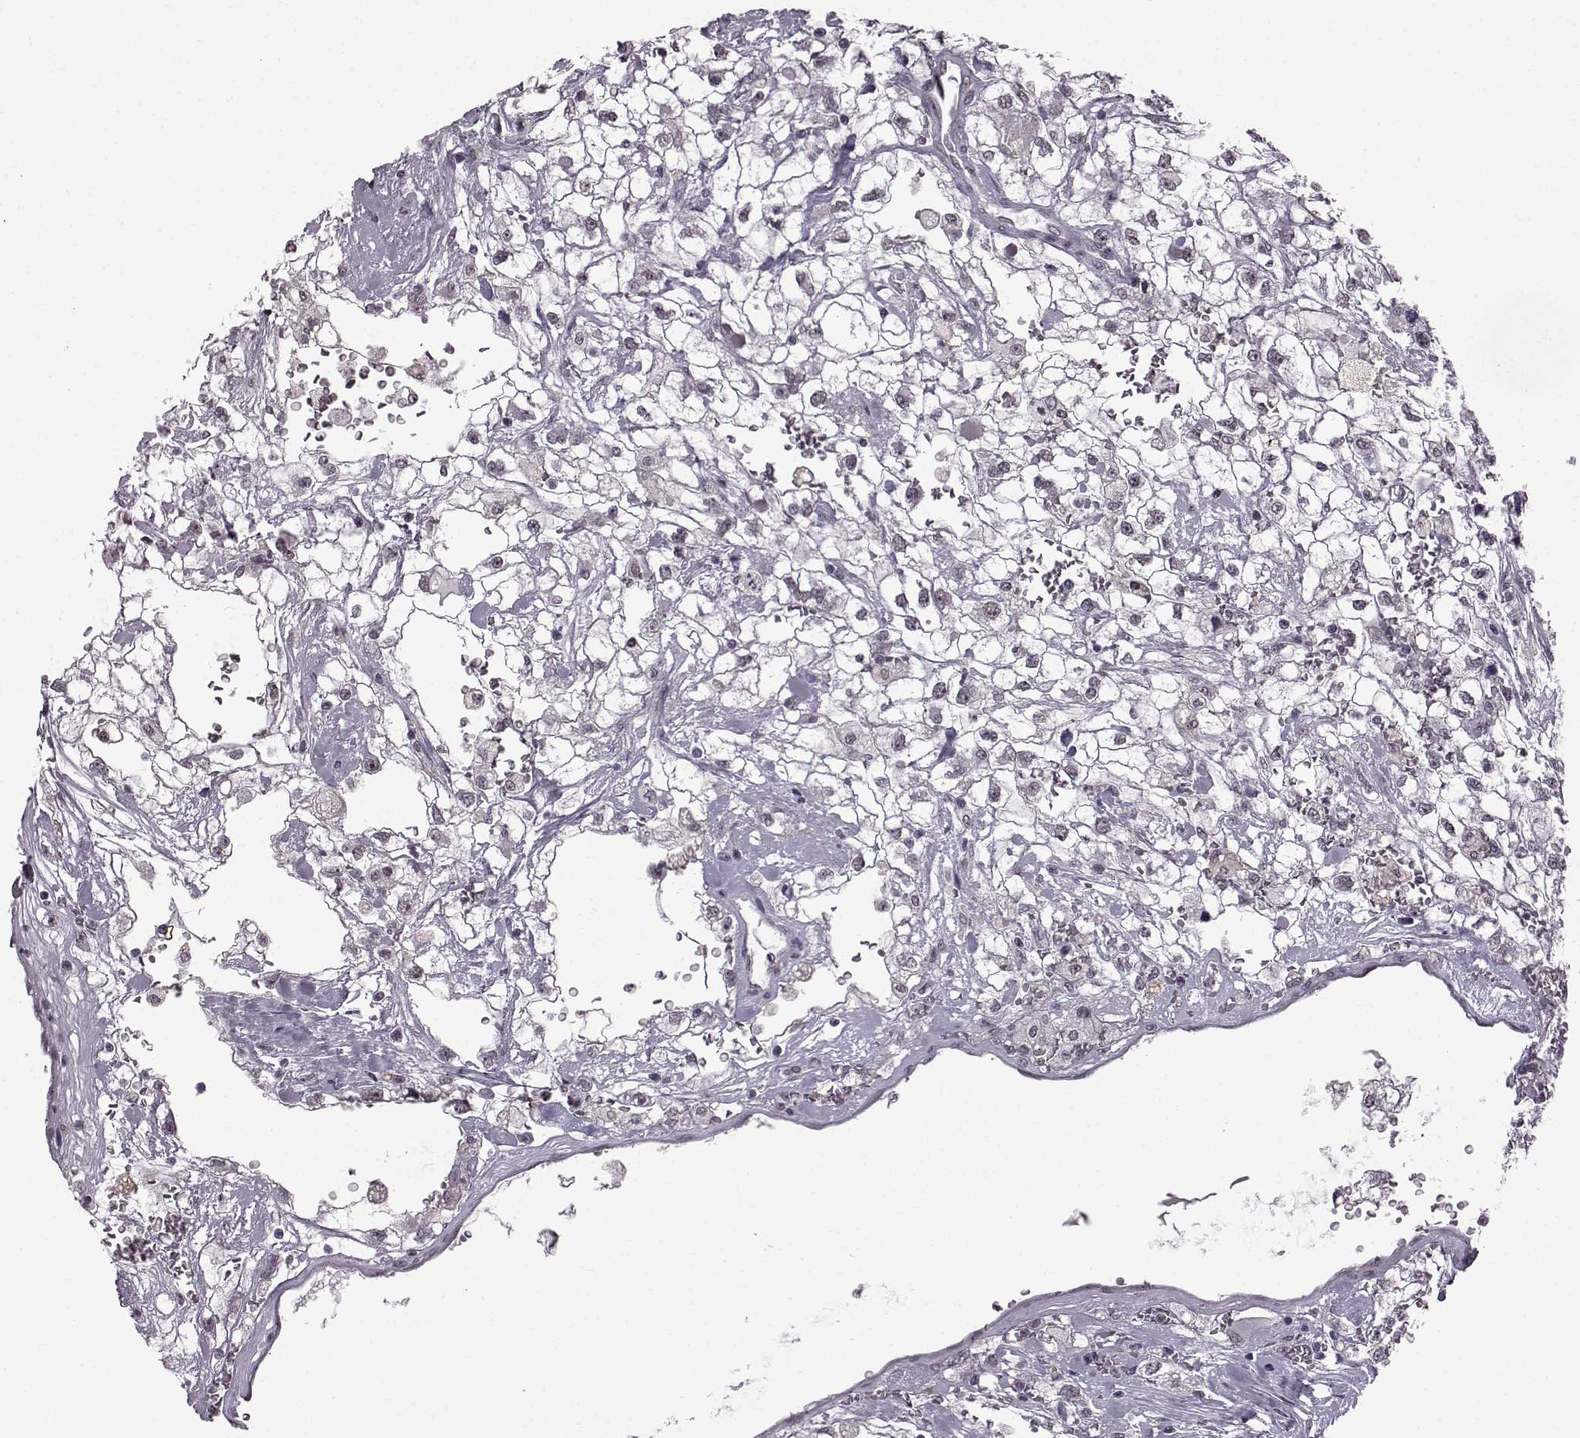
{"staining": {"intensity": "negative", "quantity": "none", "location": "none"}, "tissue": "renal cancer", "cell_type": "Tumor cells", "image_type": "cancer", "snomed": [{"axis": "morphology", "description": "Adenocarcinoma, NOS"}, {"axis": "topography", "description": "Kidney"}], "caption": "IHC of human adenocarcinoma (renal) exhibits no staining in tumor cells.", "gene": "SLC28A2", "patient": {"sex": "male", "age": 59}}